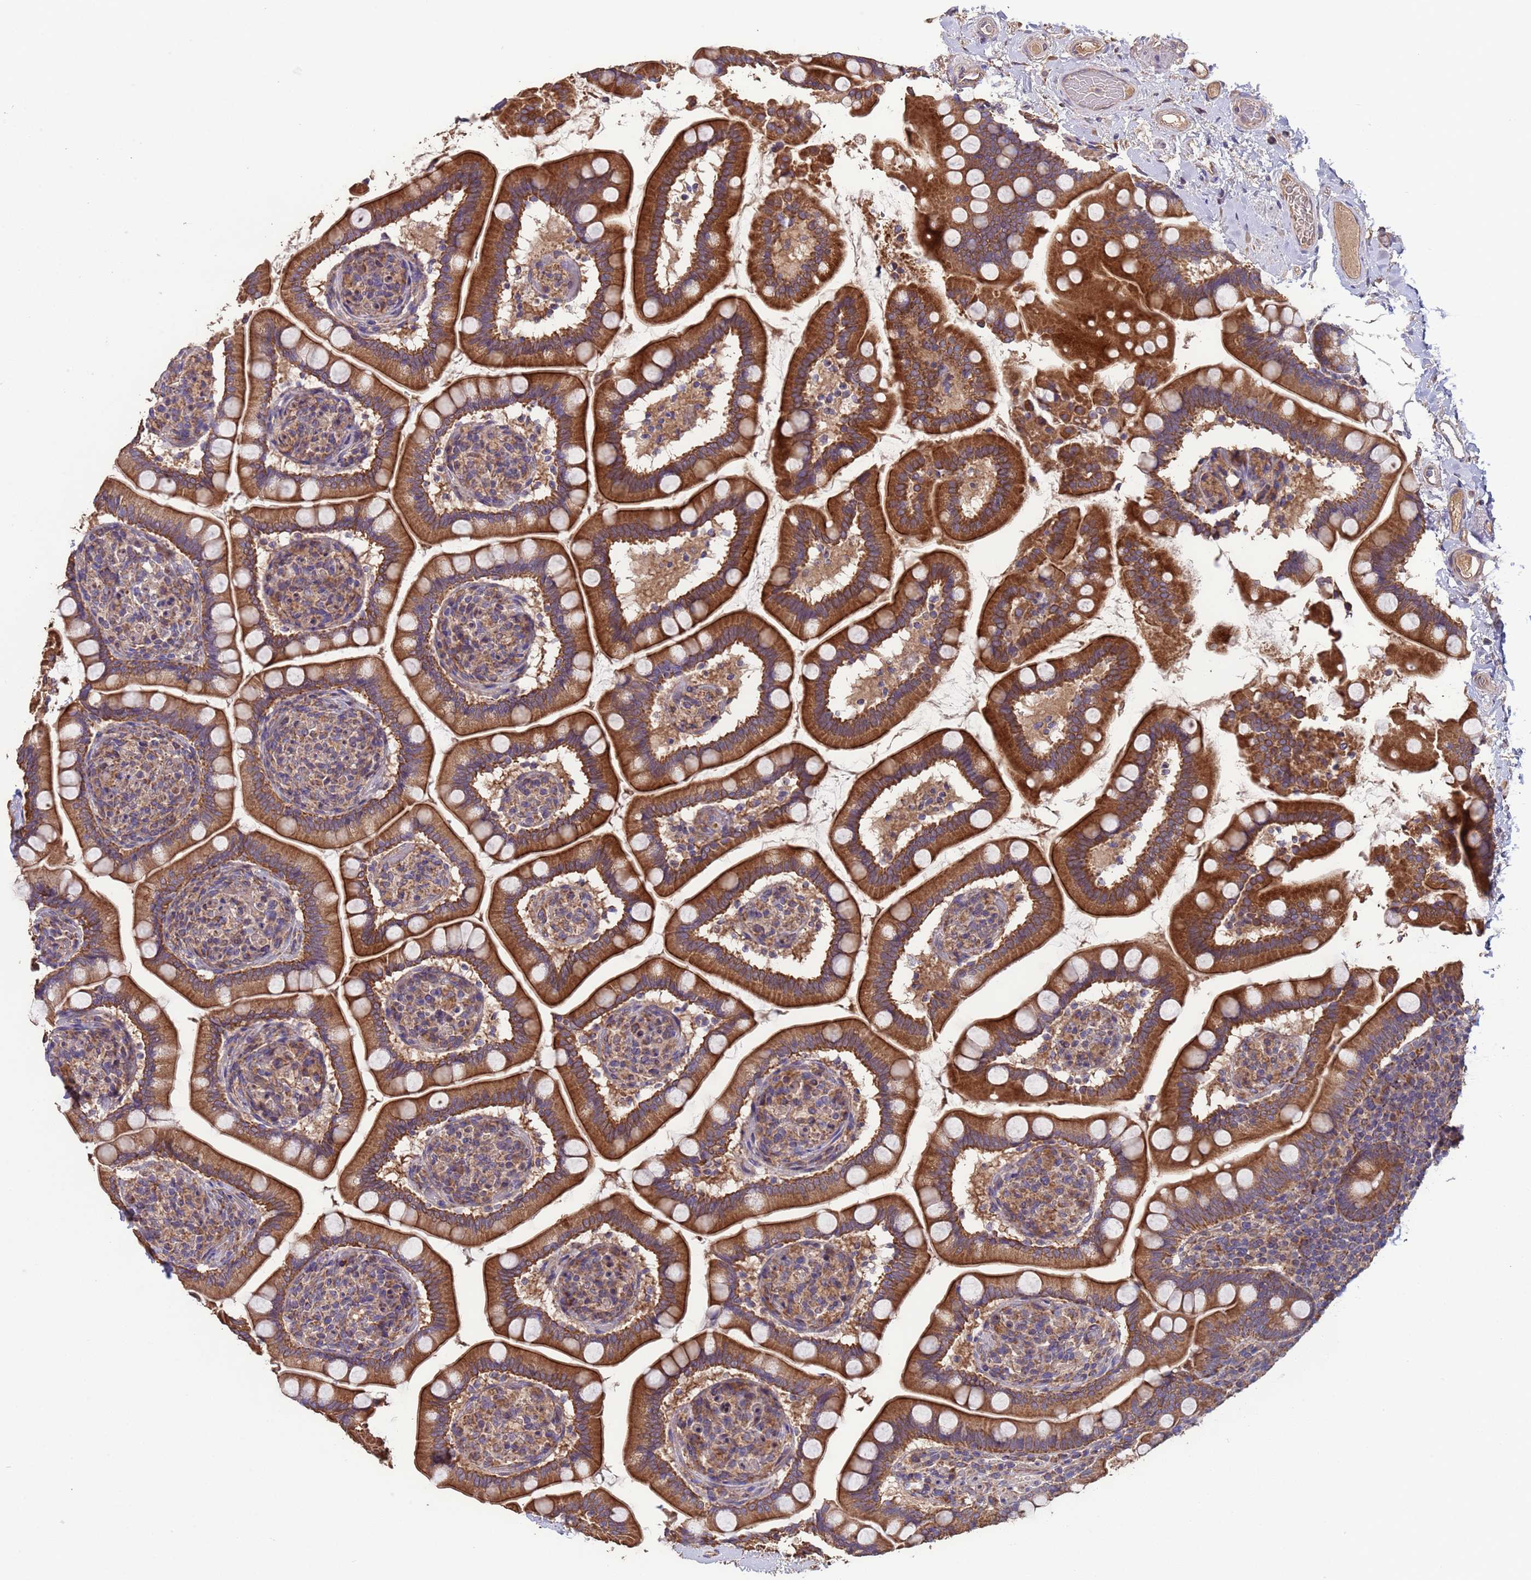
{"staining": {"intensity": "strong", "quantity": ">75%", "location": "cytoplasmic/membranous"}, "tissue": "small intestine", "cell_type": "Glandular cells", "image_type": "normal", "snomed": [{"axis": "morphology", "description": "Normal tissue, NOS"}, {"axis": "topography", "description": "Small intestine"}], "caption": "Small intestine stained for a protein exhibits strong cytoplasmic/membranous positivity in glandular cells. The staining was performed using DAB, with brown indicating positive protein expression. Nuclei are stained blue with hematoxylin.", "gene": "EEF1AKMT1", "patient": {"sex": "female", "age": 64}}